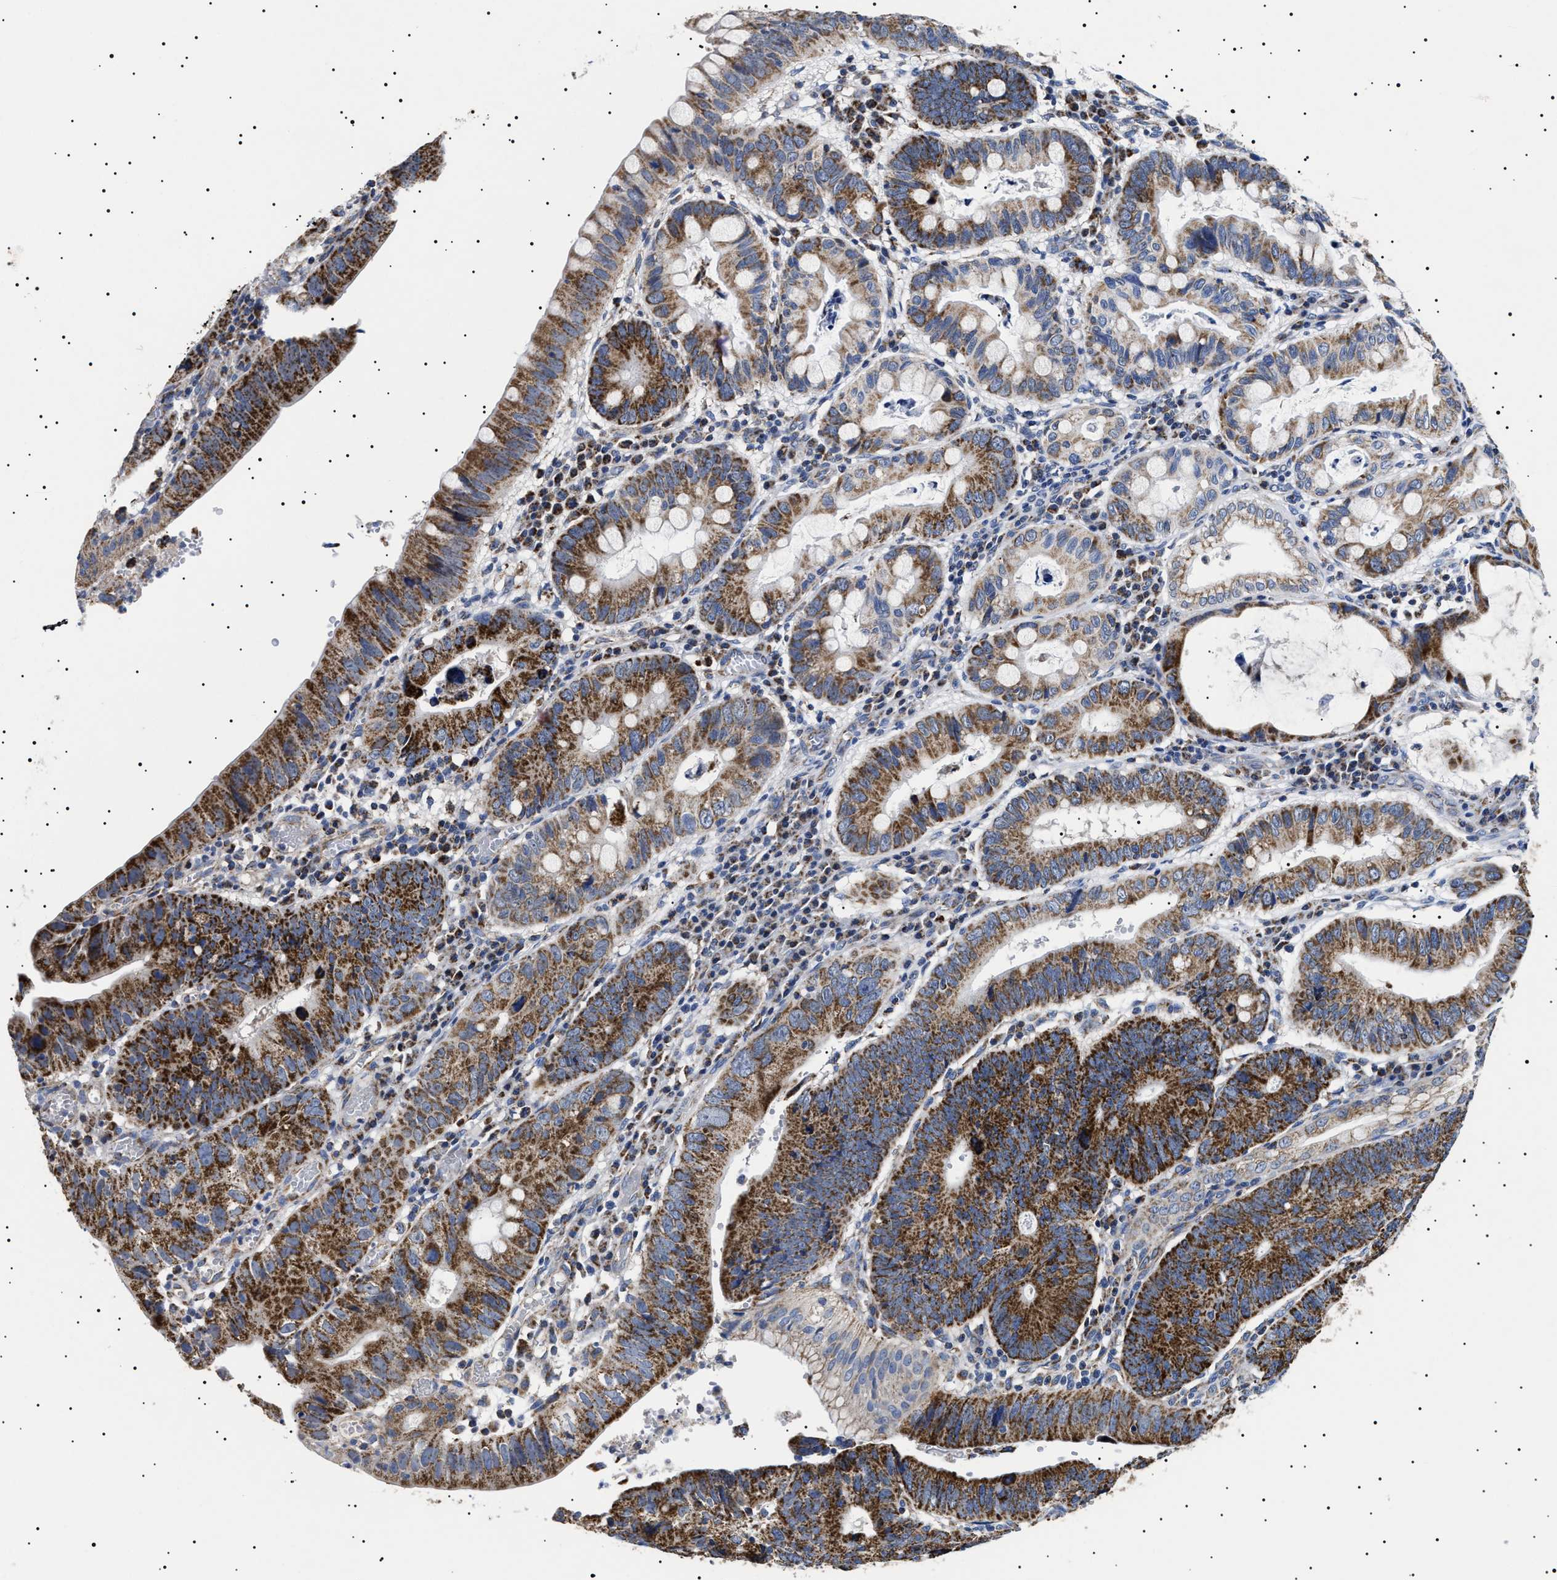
{"staining": {"intensity": "strong", "quantity": ">75%", "location": "cytoplasmic/membranous"}, "tissue": "stomach cancer", "cell_type": "Tumor cells", "image_type": "cancer", "snomed": [{"axis": "morphology", "description": "Adenocarcinoma, NOS"}, {"axis": "topography", "description": "Stomach"}], "caption": "DAB (3,3'-diaminobenzidine) immunohistochemical staining of stomach adenocarcinoma reveals strong cytoplasmic/membranous protein positivity in about >75% of tumor cells. The staining is performed using DAB (3,3'-diaminobenzidine) brown chromogen to label protein expression. The nuclei are counter-stained blue using hematoxylin.", "gene": "CHRDL2", "patient": {"sex": "male", "age": 59}}